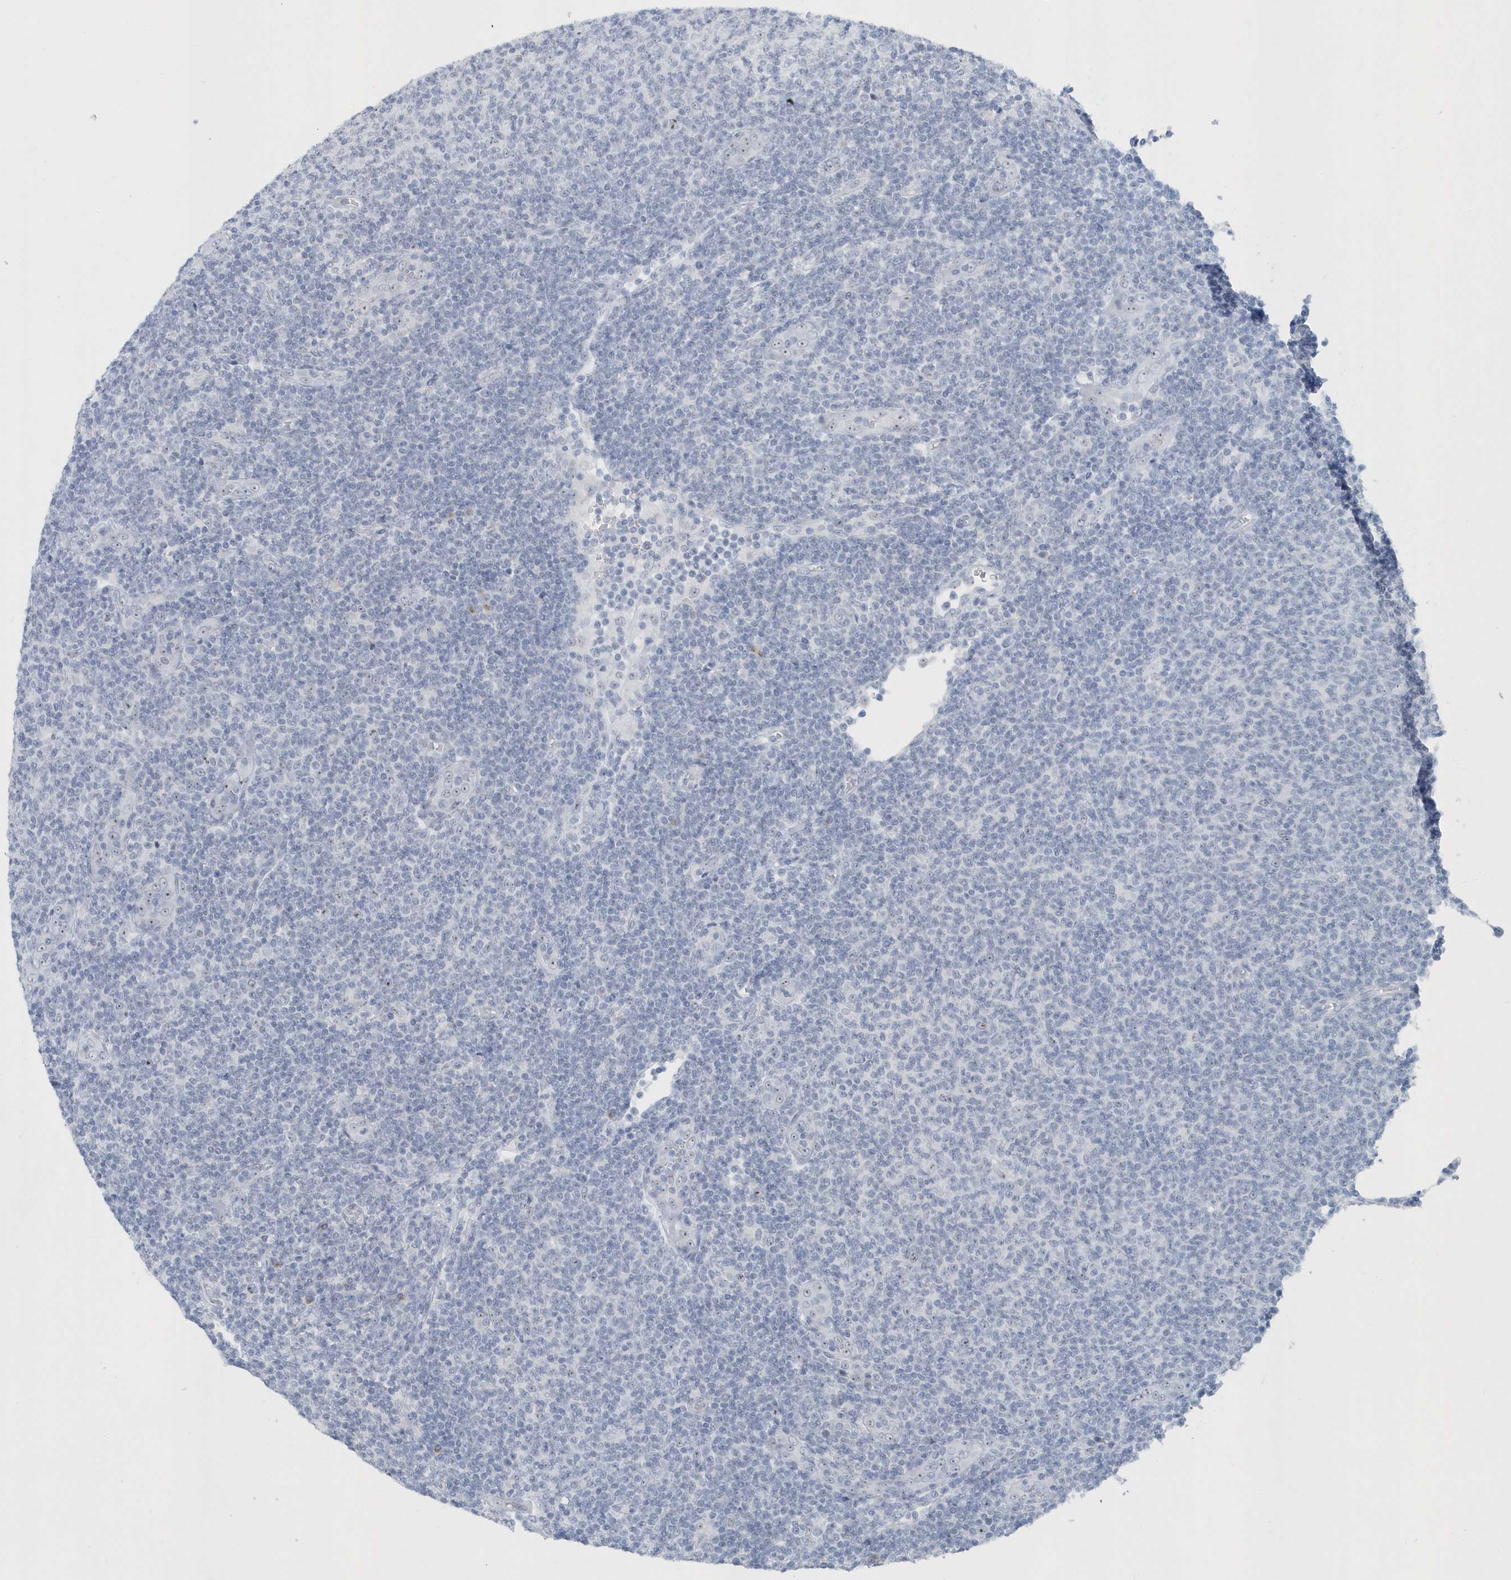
{"staining": {"intensity": "negative", "quantity": "none", "location": "none"}, "tissue": "lymphoma", "cell_type": "Tumor cells", "image_type": "cancer", "snomed": [{"axis": "morphology", "description": "Malignant lymphoma, non-Hodgkin's type, Low grade"}, {"axis": "topography", "description": "Lymph node"}], "caption": "Tumor cells show no significant staining in lymphoma. (Stains: DAB (3,3'-diaminobenzidine) immunohistochemistry (IHC) with hematoxylin counter stain, Microscopy: brightfield microscopy at high magnification).", "gene": "RPF2", "patient": {"sex": "male", "age": 66}}